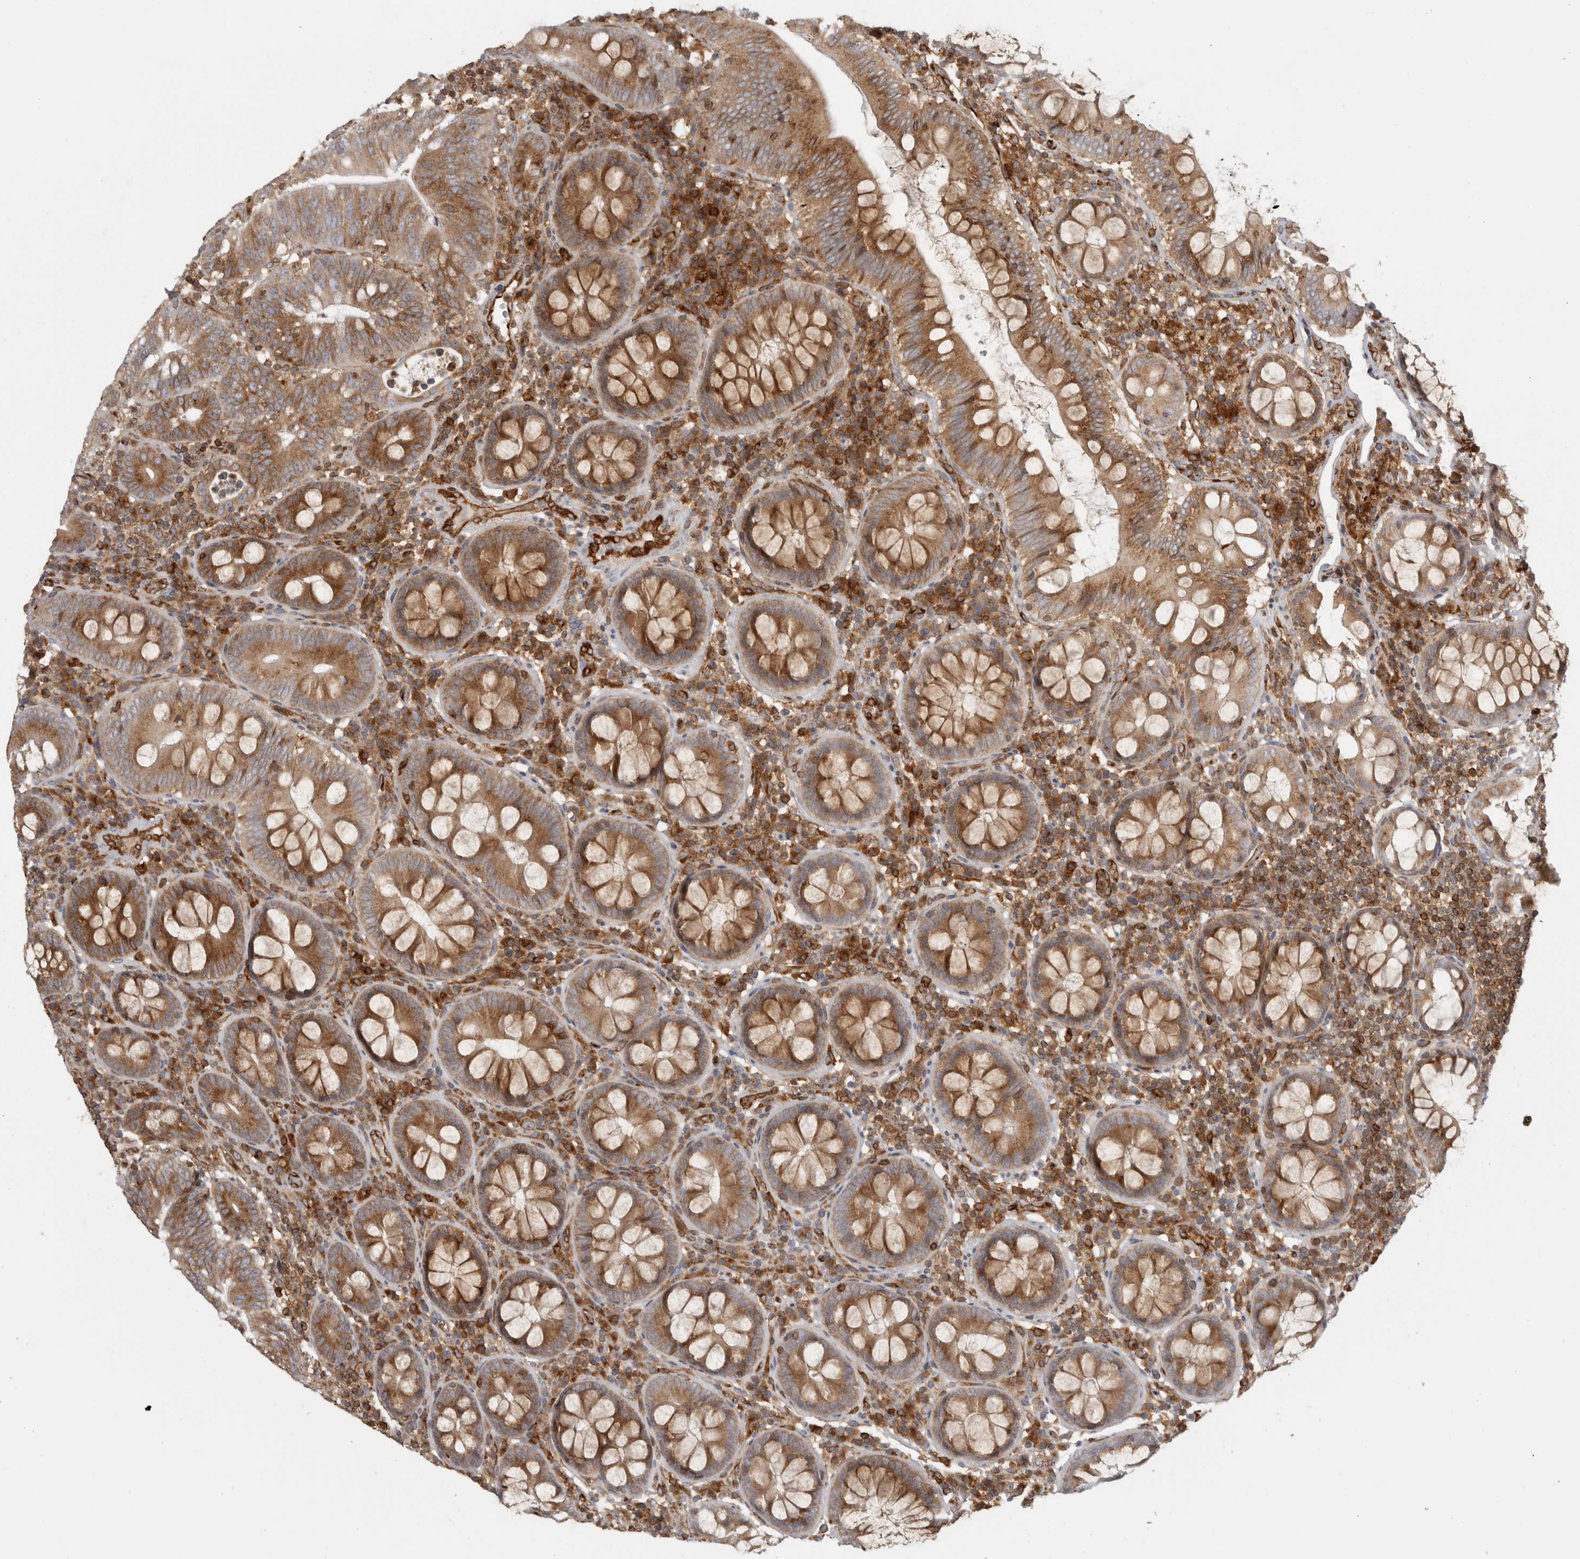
{"staining": {"intensity": "moderate", "quantity": ">75%", "location": "cytoplasmic/membranous"}, "tissue": "colorectal cancer", "cell_type": "Tumor cells", "image_type": "cancer", "snomed": [{"axis": "morphology", "description": "Adenocarcinoma, NOS"}, {"axis": "topography", "description": "Colon"}], "caption": "Human colorectal cancer (adenocarcinoma) stained with a brown dye displays moderate cytoplasmic/membranous positive staining in about >75% of tumor cells.", "gene": "HLA-E", "patient": {"sex": "female", "age": 66}}